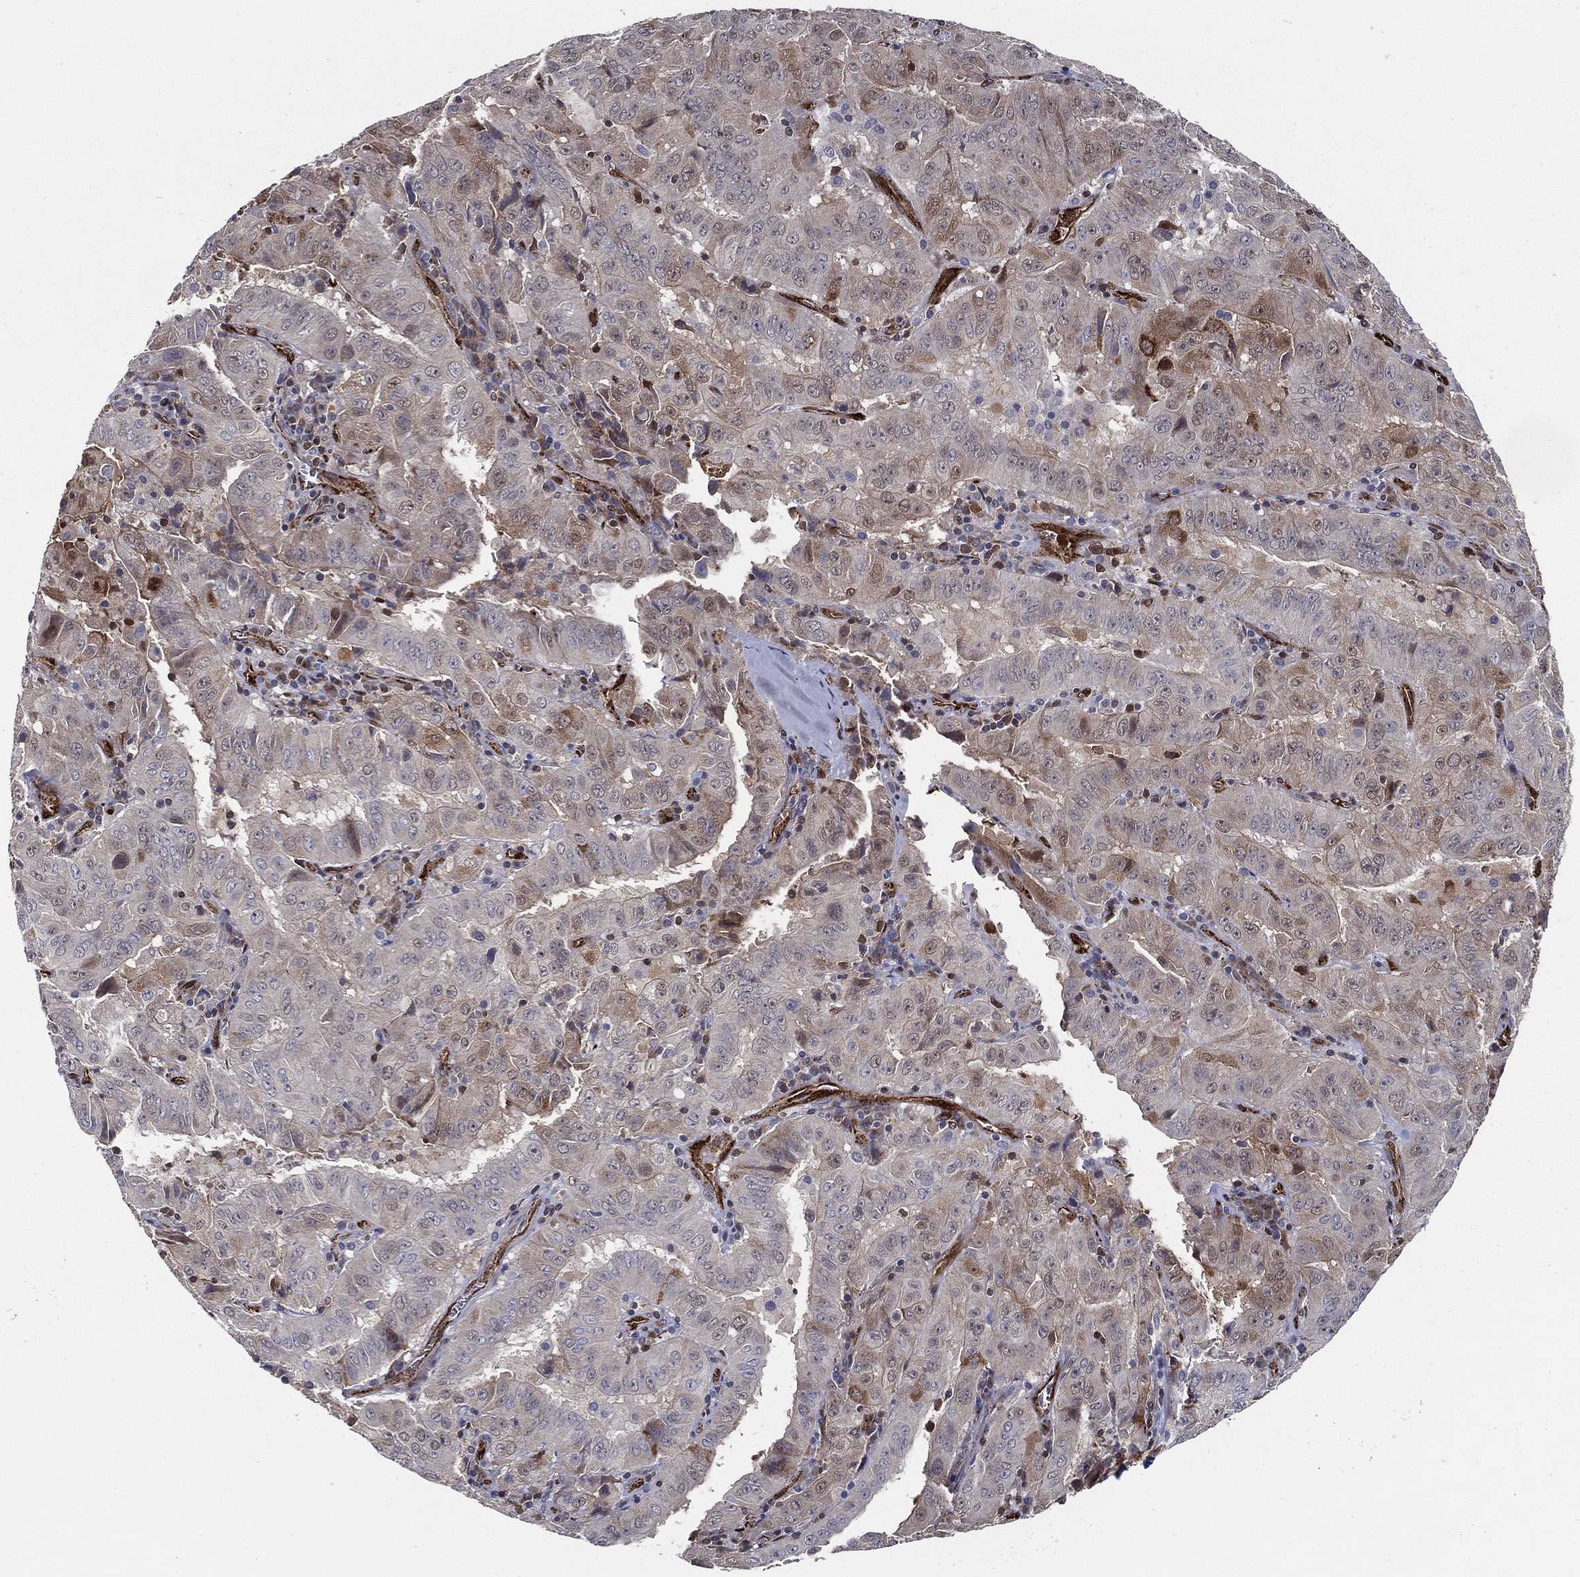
{"staining": {"intensity": "weak", "quantity": "<25%", "location": "cytoplasmic/membranous"}, "tissue": "pancreatic cancer", "cell_type": "Tumor cells", "image_type": "cancer", "snomed": [{"axis": "morphology", "description": "Adenocarcinoma, NOS"}, {"axis": "topography", "description": "Pancreas"}], "caption": "Immunohistochemistry of pancreatic adenocarcinoma displays no staining in tumor cells.", "gene": "ARHGAP11A", "patient": {"sex": "male", "age": 63}}